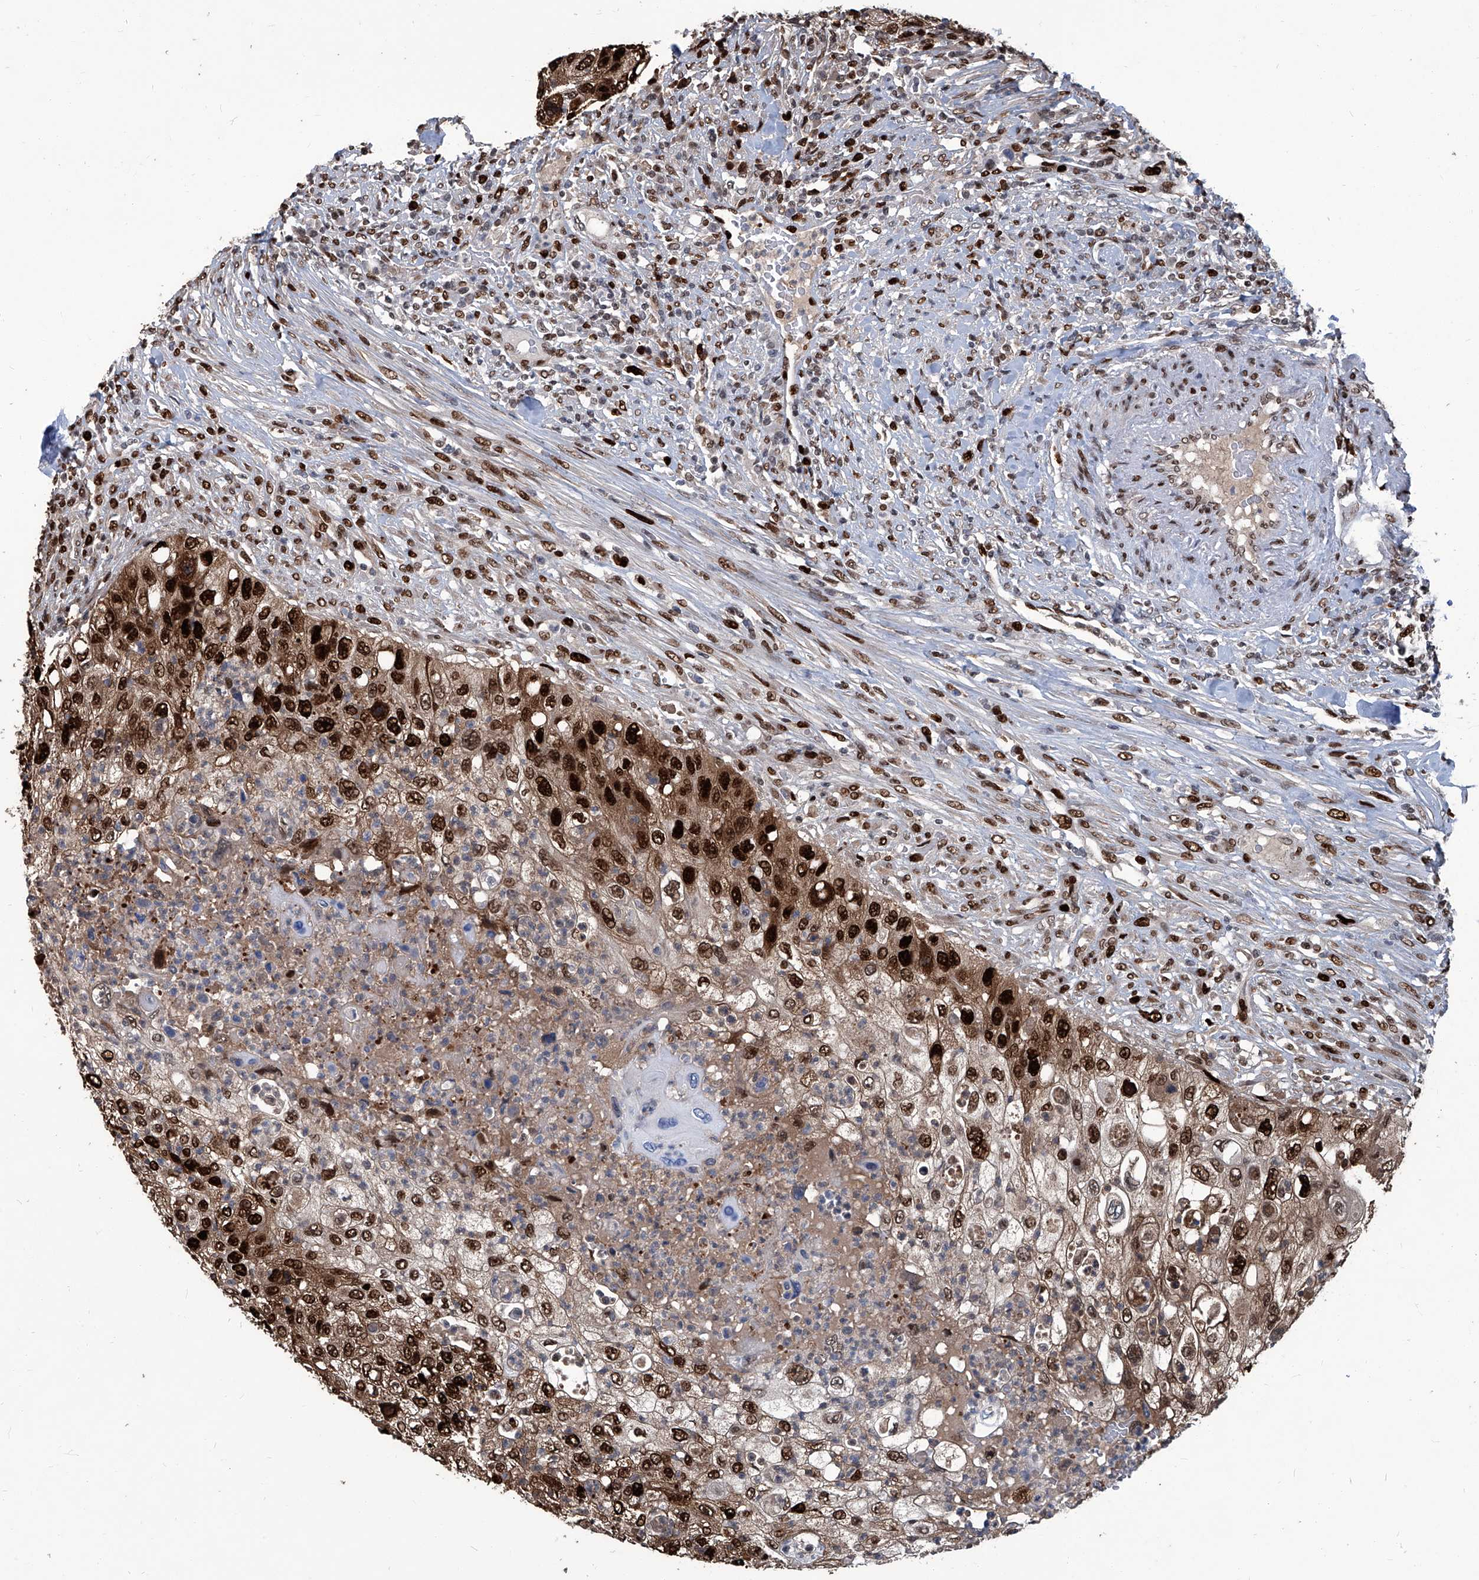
{"staining": {"intensity": "strong", "quantity": ">75%", "location": "cytoplasmic/membranous,nuclear"}, "tissue": "urothelial cancer", "cell_type": "Tumor cells", "image_type": "cancer", "snomed": [{"axis": "morphology", "description": "Urothelial carcinoma, High grade"}, {"axis": "topography", "description": "Urinary bladder"}], "caption": "This histopathology image displays immunohistochemistry staining of human high-grade urothelial carcinoma, with high strong cytoplasmic/membranous and nuclear staining in approximately >75% of tumor cells.", "gene": "PCNA", "patient": {"sex": "female", "age": 60}}